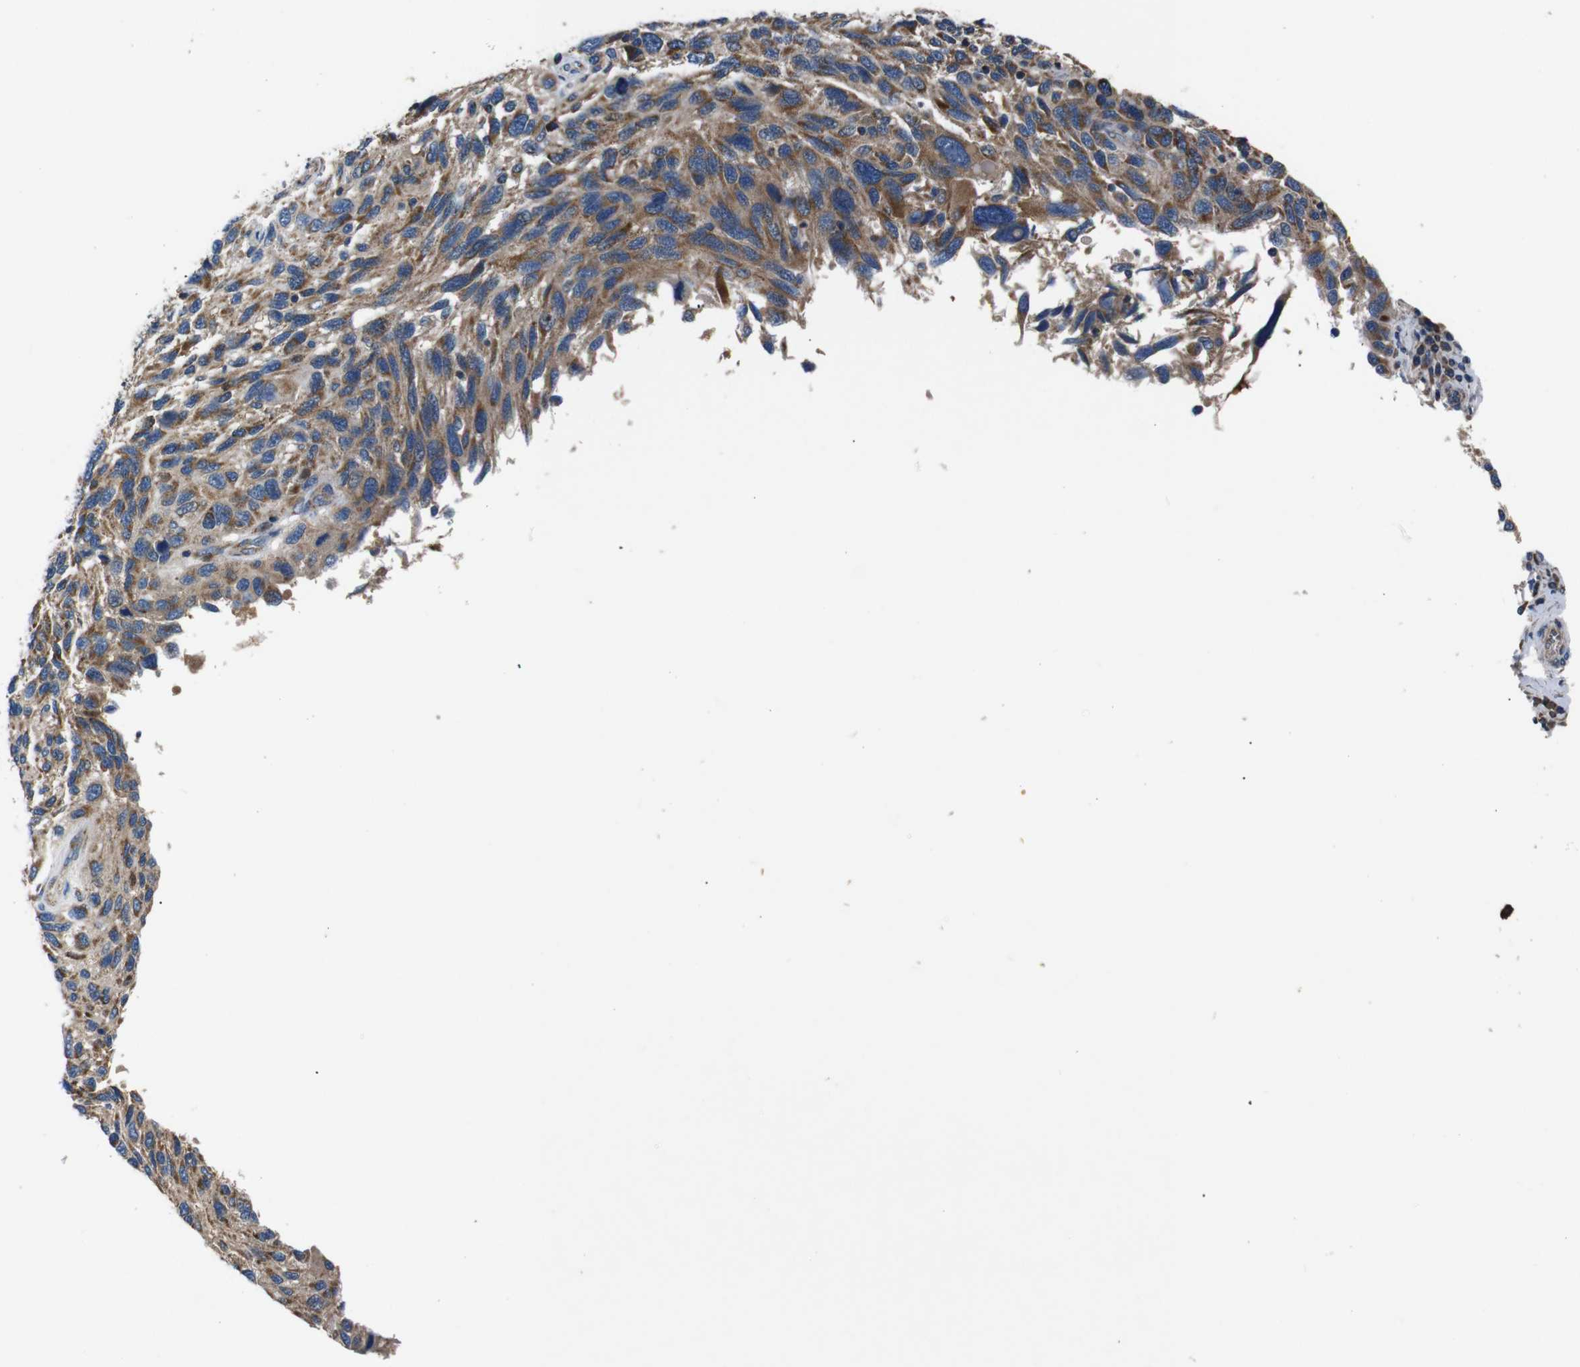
{"staining": {"intensity": "moderate", "quantity": ">75%", "location": "cytoplasmic/membranous"}, "tissue": "melanoma", "cell_type": "Tumor cells", "image_type": "cancer", "snomed": [{"axis": "morphology", "description": "Malignant melanoma, NOS"}, {"axis": "topography", "description": "Skin"}], "caption": "Immunohistochemical staining of malignant melanoma reveals medium levels of moderate cytoplasmic/membranous staining in about >75% of tumor cells.", "gene": "NETO2", "patient": {"sex": "male", "age": 53}}